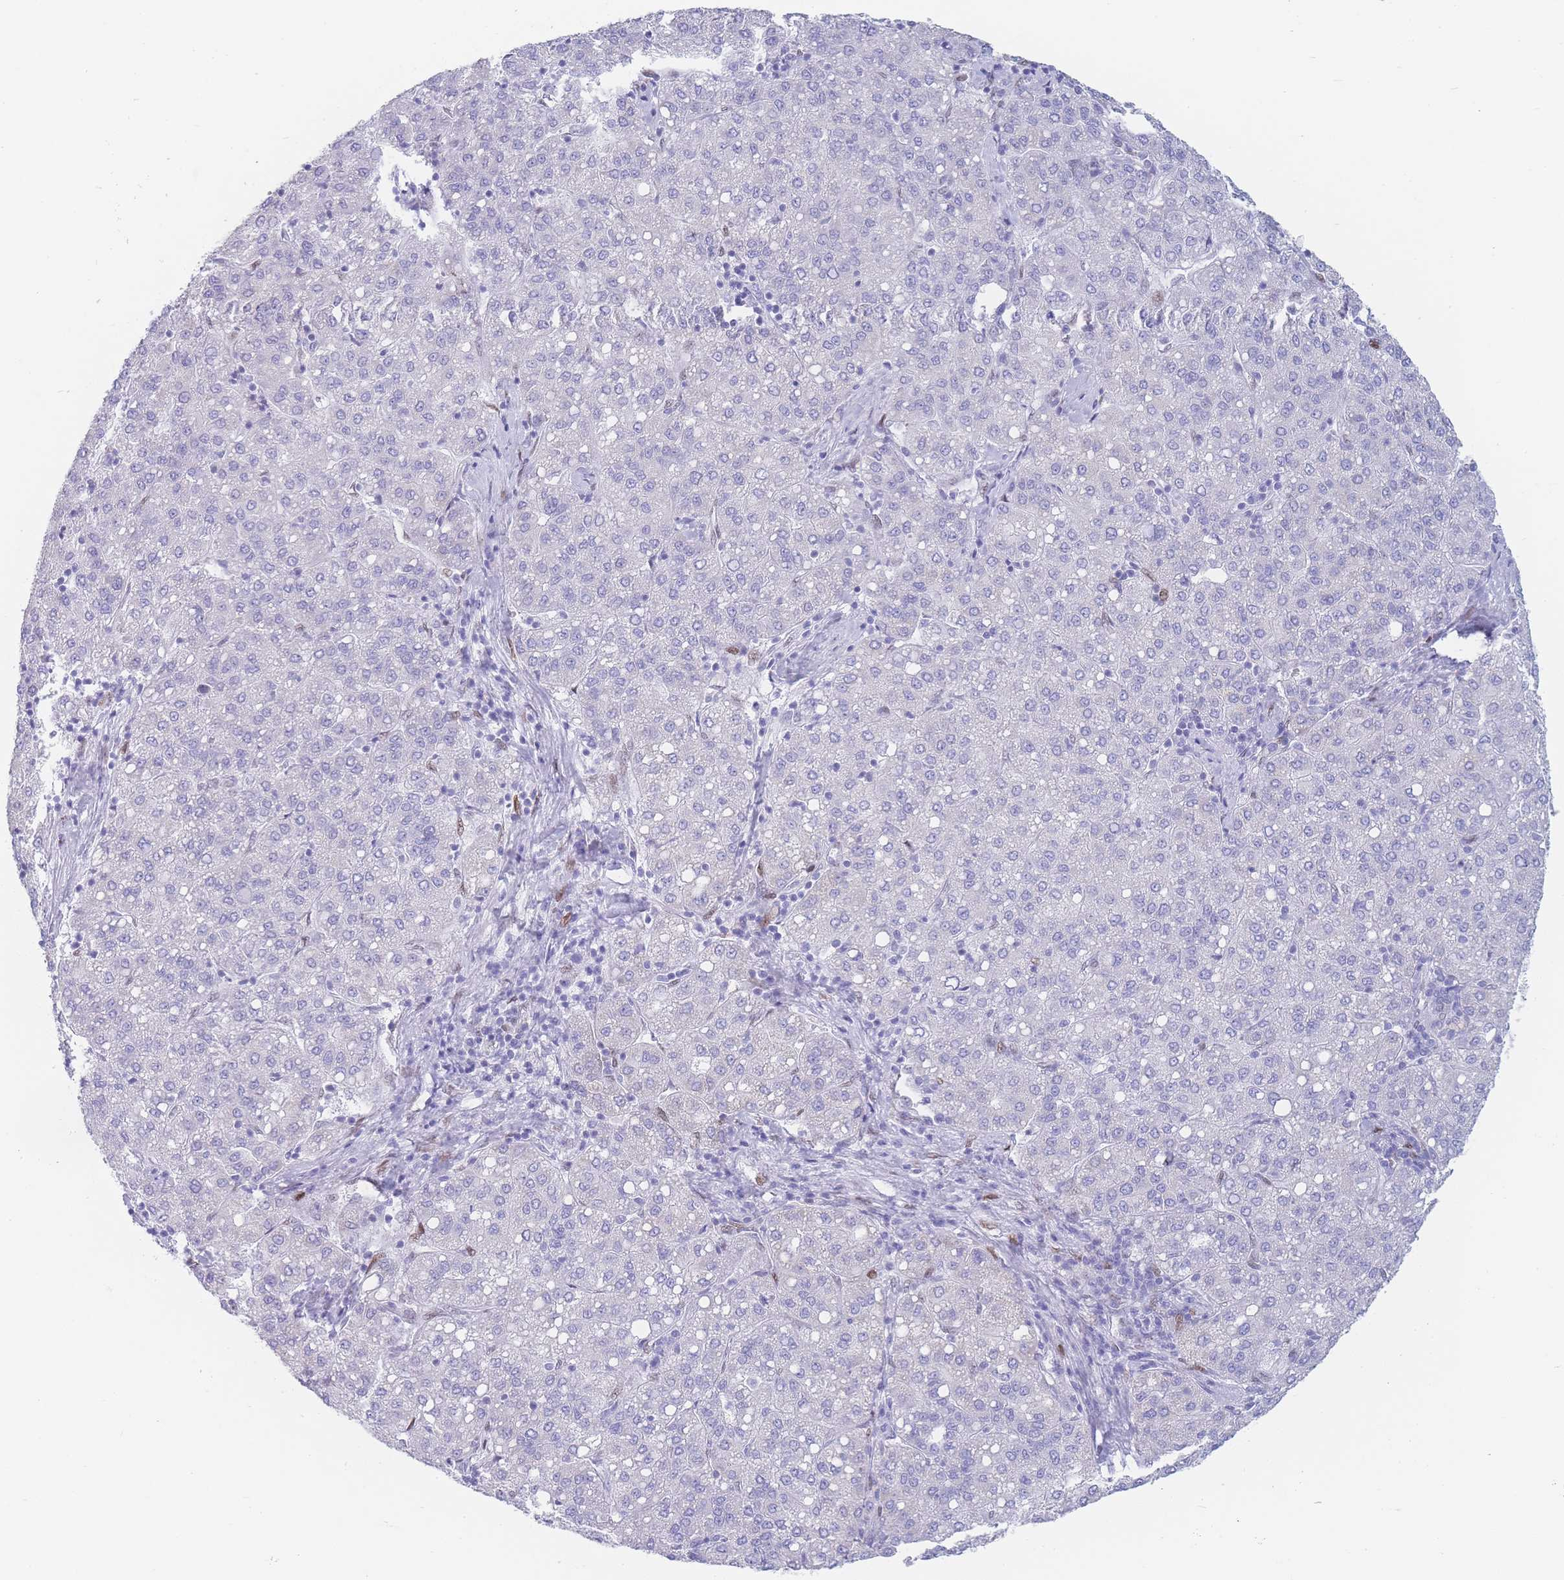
{"staining": {"intensity": "negative", "quantity": "none", "location": "none"}, "tissue": "liver cancer", "cell_type": "Tumor cells", "image_type": "cancer", "snomed": [{"axis": "morphology", "description": "Carcinoma, Hepatocellular, NOS"}, {"axis": "topography", "description": "Liver"}], "caption": "Liver hepatocellular carcinoma was stained to show a protein in brown. There is no significant positivity in tumor cells.", "gene": "PSMB5", "patient": {"sex": "male", "age": 65}}